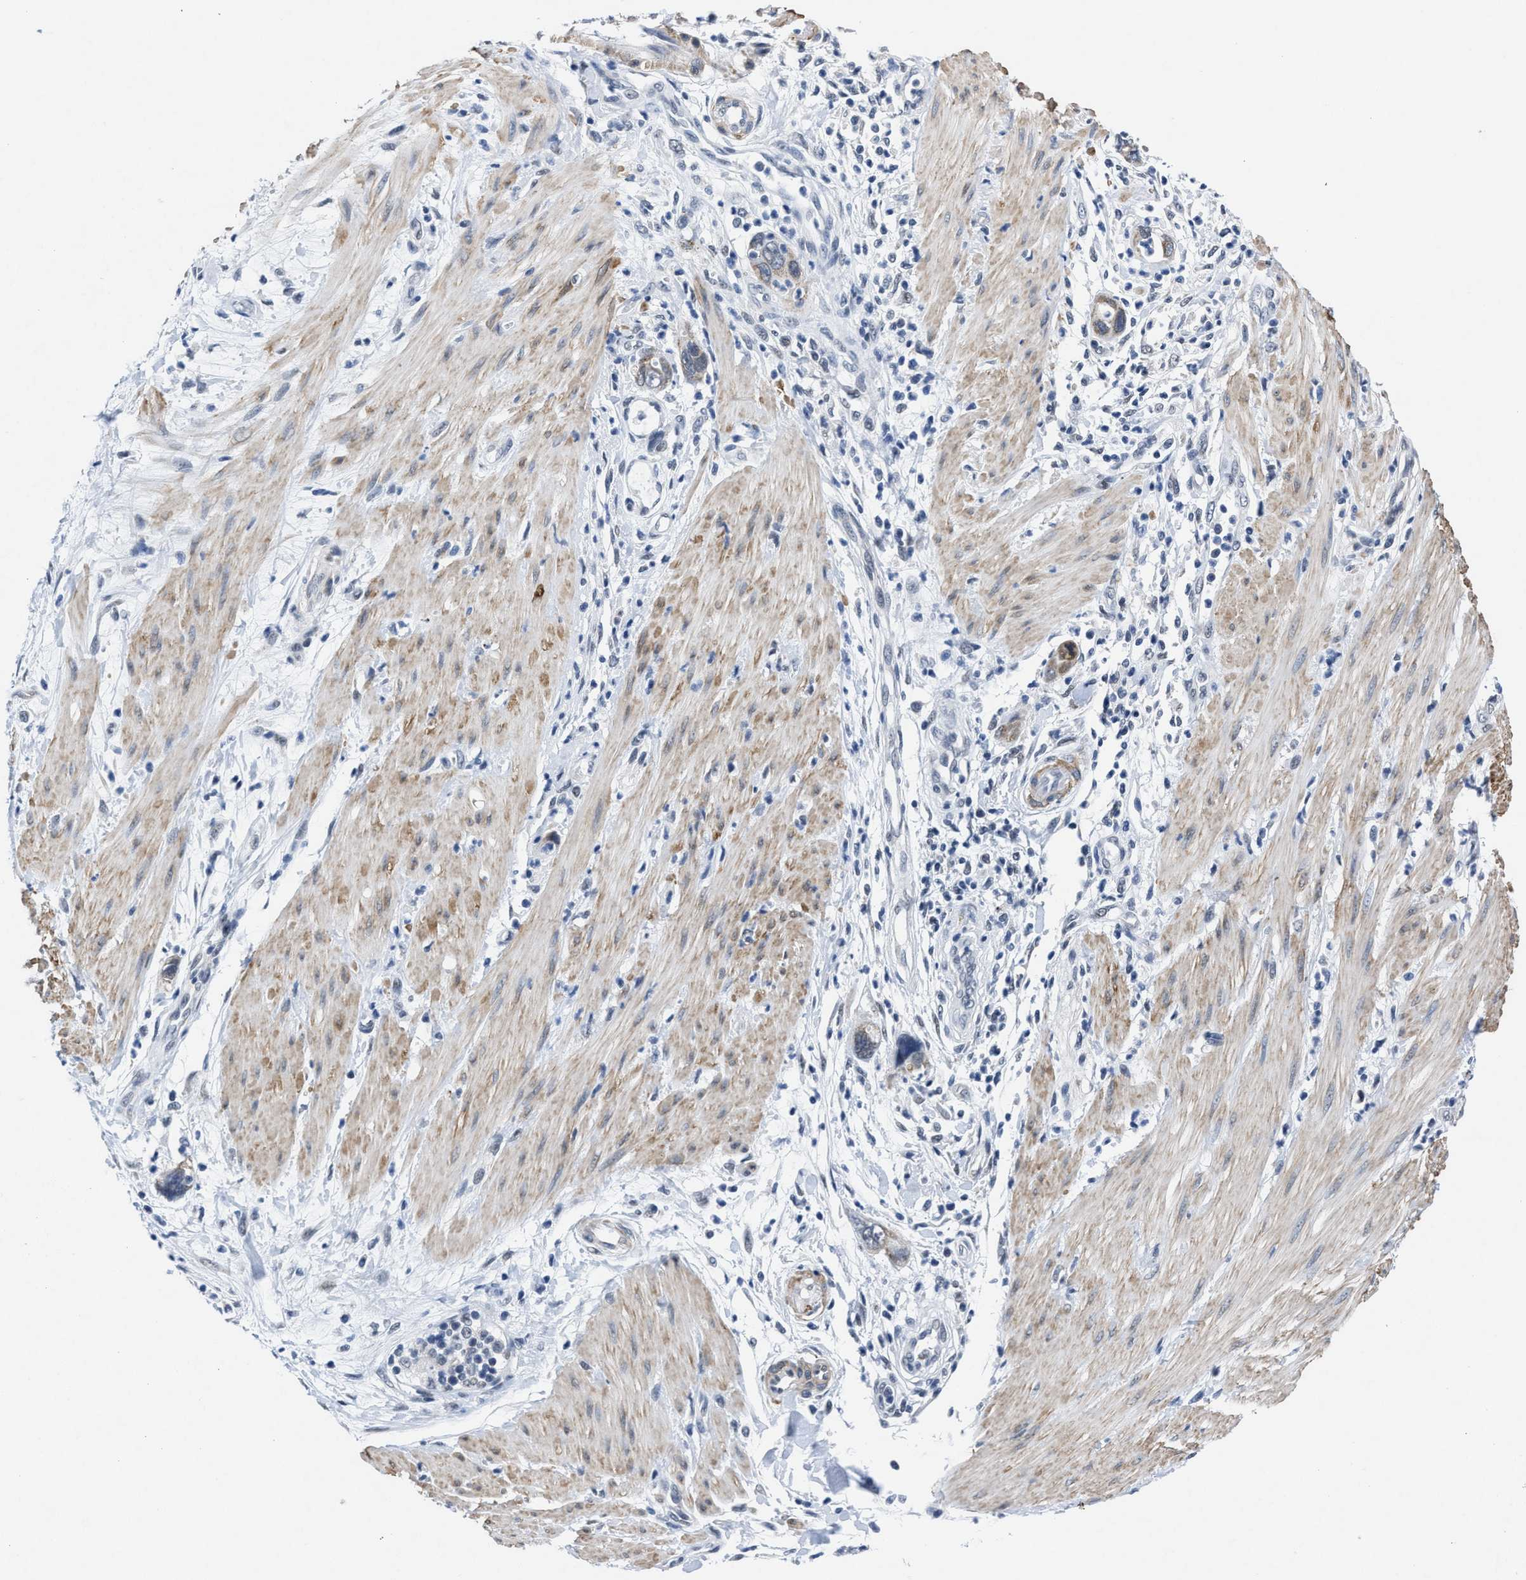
{"staining": {"intensity": "moderate", "quantity": "<25%", "location": "cytoplasmic/membranous"}, "tissue": "pancreatic cancer", "cell_type": "Tumor cells", "image_type": "cancer", "snomed": [{"axis": "morphology", "description": "Adenocarcinoma, NOS"}, {"axis": "topography", "description": "Pancreas"}], "caption": "Immunohistochemical staining of pancreatic cancer reveals moderate cytoplasmic/membranous protein expression in about <25% of tumor cells.", "gene": "ID3", "patient": {"sex": "female", "age": 70}}